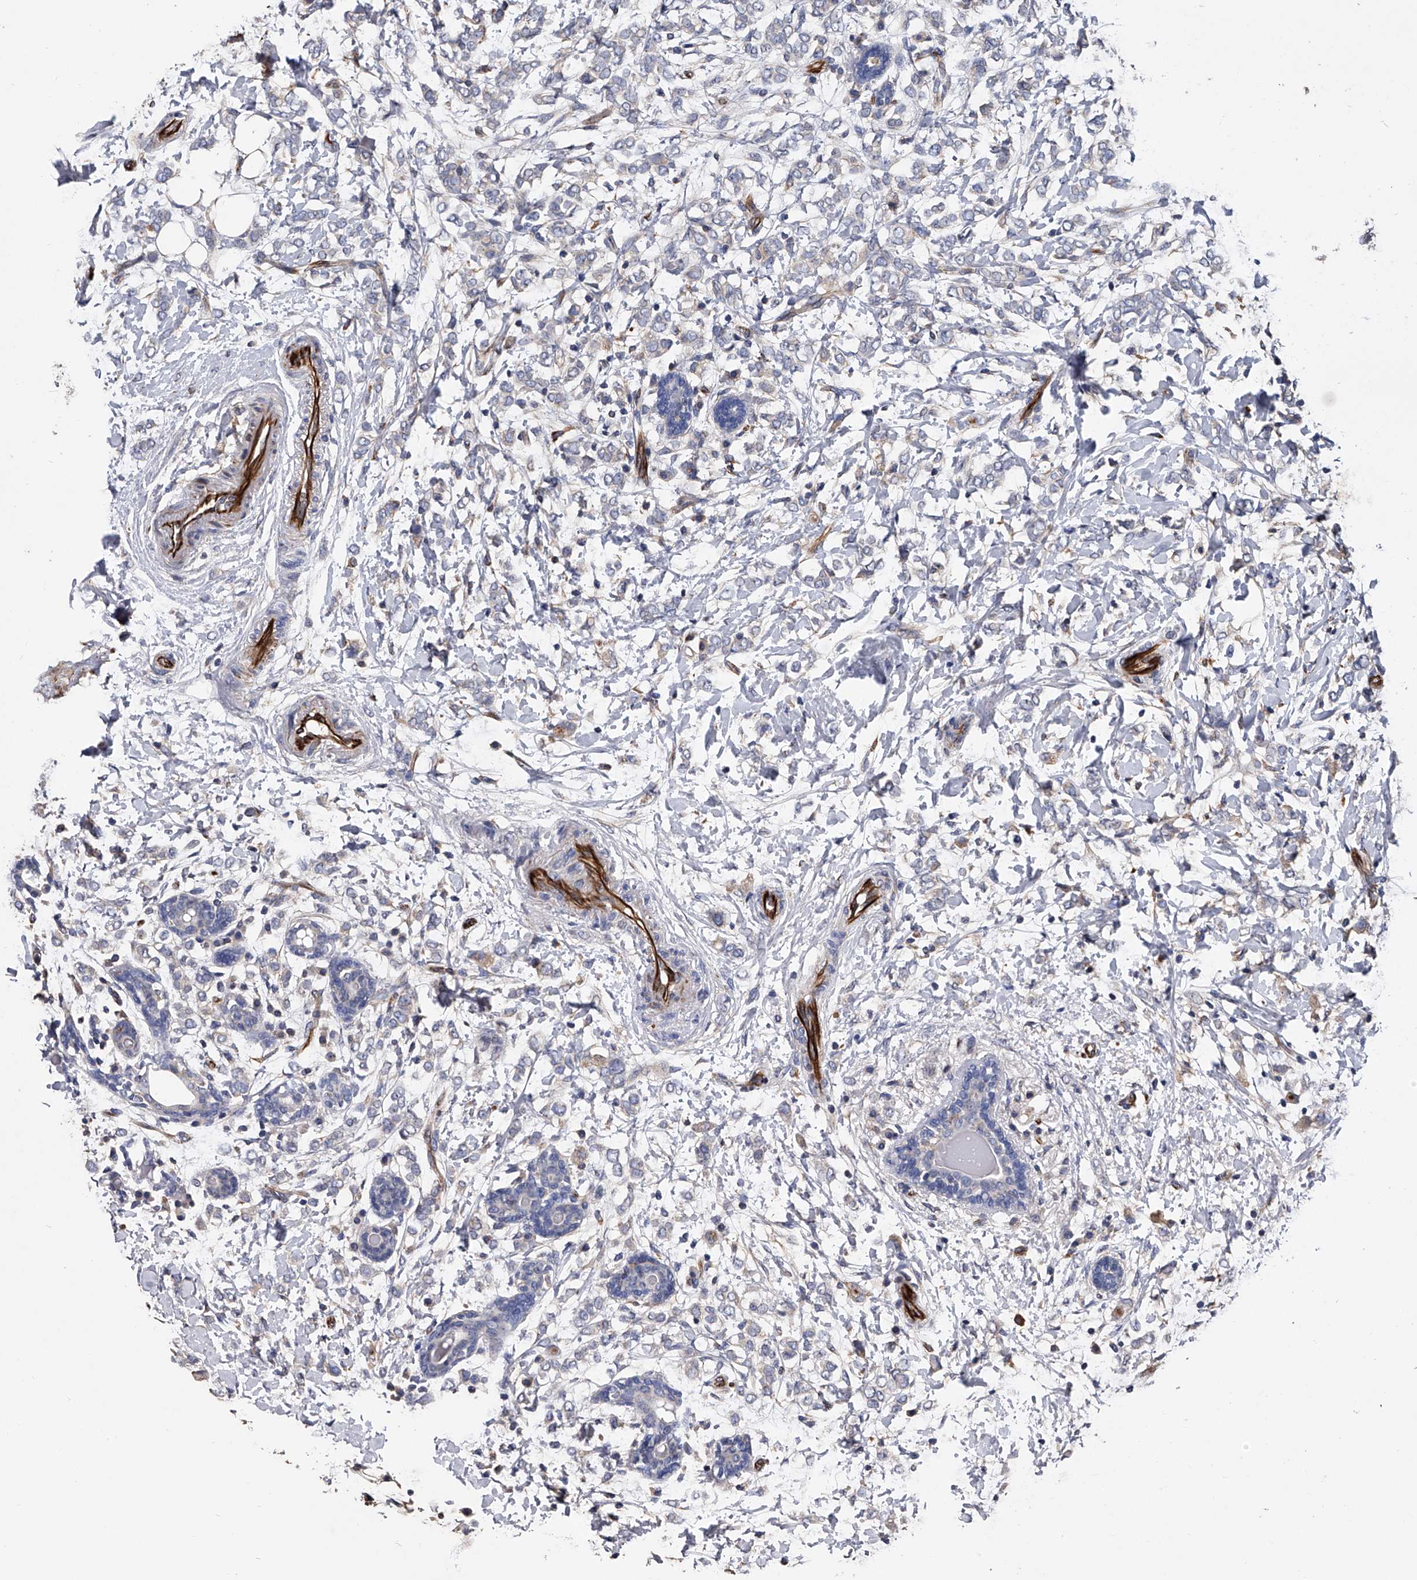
{"staining": {"intensity": "negative", "quantity": "none", "location": "none"}, "tissue": "breast cancer", "cell_type": "Tumor cells", "image_type": "cancer", "snomed": [{"axis": "morphology", "description": "Normal tissue, NOS"}, {"axis": "morphology", "description": "Lobular carcinoma"}, {"axis": "topography", "description": "Breast"}], "caption": "Immunohistochemical staining of human breast cancer reveals no significant positivity in tumor cells. (Stains: DAB IHC with hematoxylin counter stain, Microscopy: brightfield microscopy at high magnification).", "gene": "EFCAB7", "patient": {"sex": "female", "age": 47}}